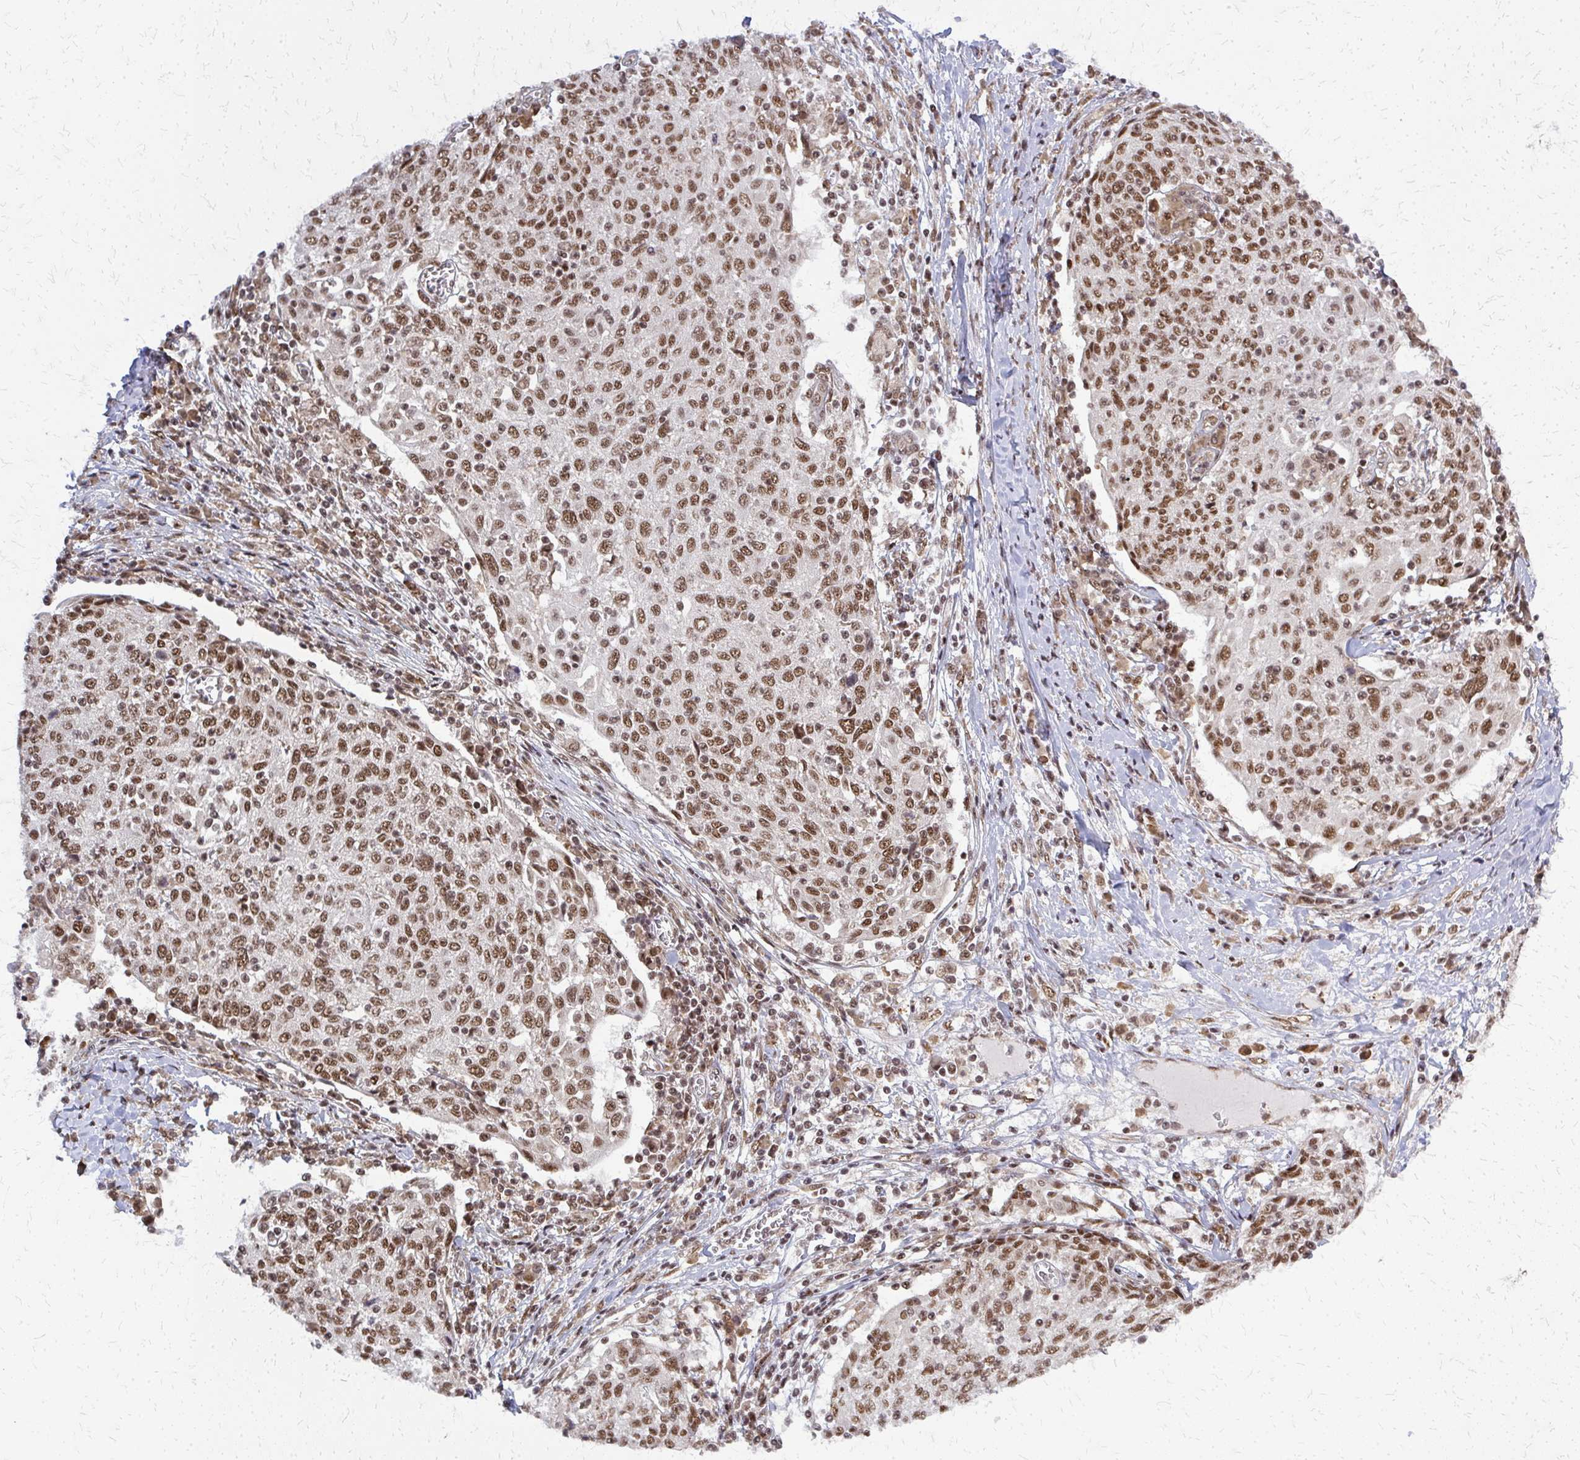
{"staining": {"intensity": "moderate", "quantity": ">75%", "location": "nuclear"}, "tissue": "cervical cancer", "cell_type": "Tumor cells", "image_type": "cancer", "snomed": [{"axis": "morphology", "description": "Squamous cell carcinoma, NOS"}, {"axis": "topography", "description": "Cervix"}], "caption": "A brown stain highlights moderate nuclear expression of a protein in cervical cancer (squamous cell carcinoma) tumor cells. (IHC, brightfield microscopy, high magnification).", "gene": "HDAC3", "patient": {"sex": "female", "age": 52}}